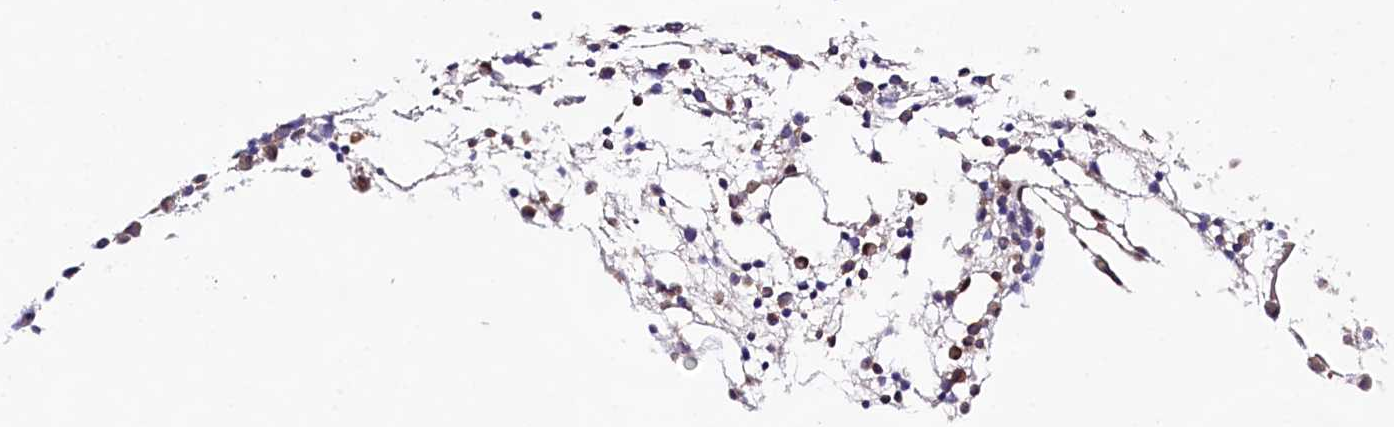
{"staining": {"intensity": "moderate", "quantity": "<25%", "location": "cytoplasmic/membranous"}, "tissue": "bone marrow", "cell_type": "Hematopoietic cells", "image_type": "normal", "snomed": [{"axis": "morphology", "description": "Normal tissue, NOS"}, {"axis": "topography", "description": "Bone marrow"}], "caption": "Immunohistochemistry (DAB (3,3'-diaminobenzidine)) staining of unremarkable bone marrow exhibits moderate cytoplasmic/membranous protein staining in about <25% of hematopoietic cells.", "gene": "DMXL2", "patient": {"sex": "female", "age": 57}}